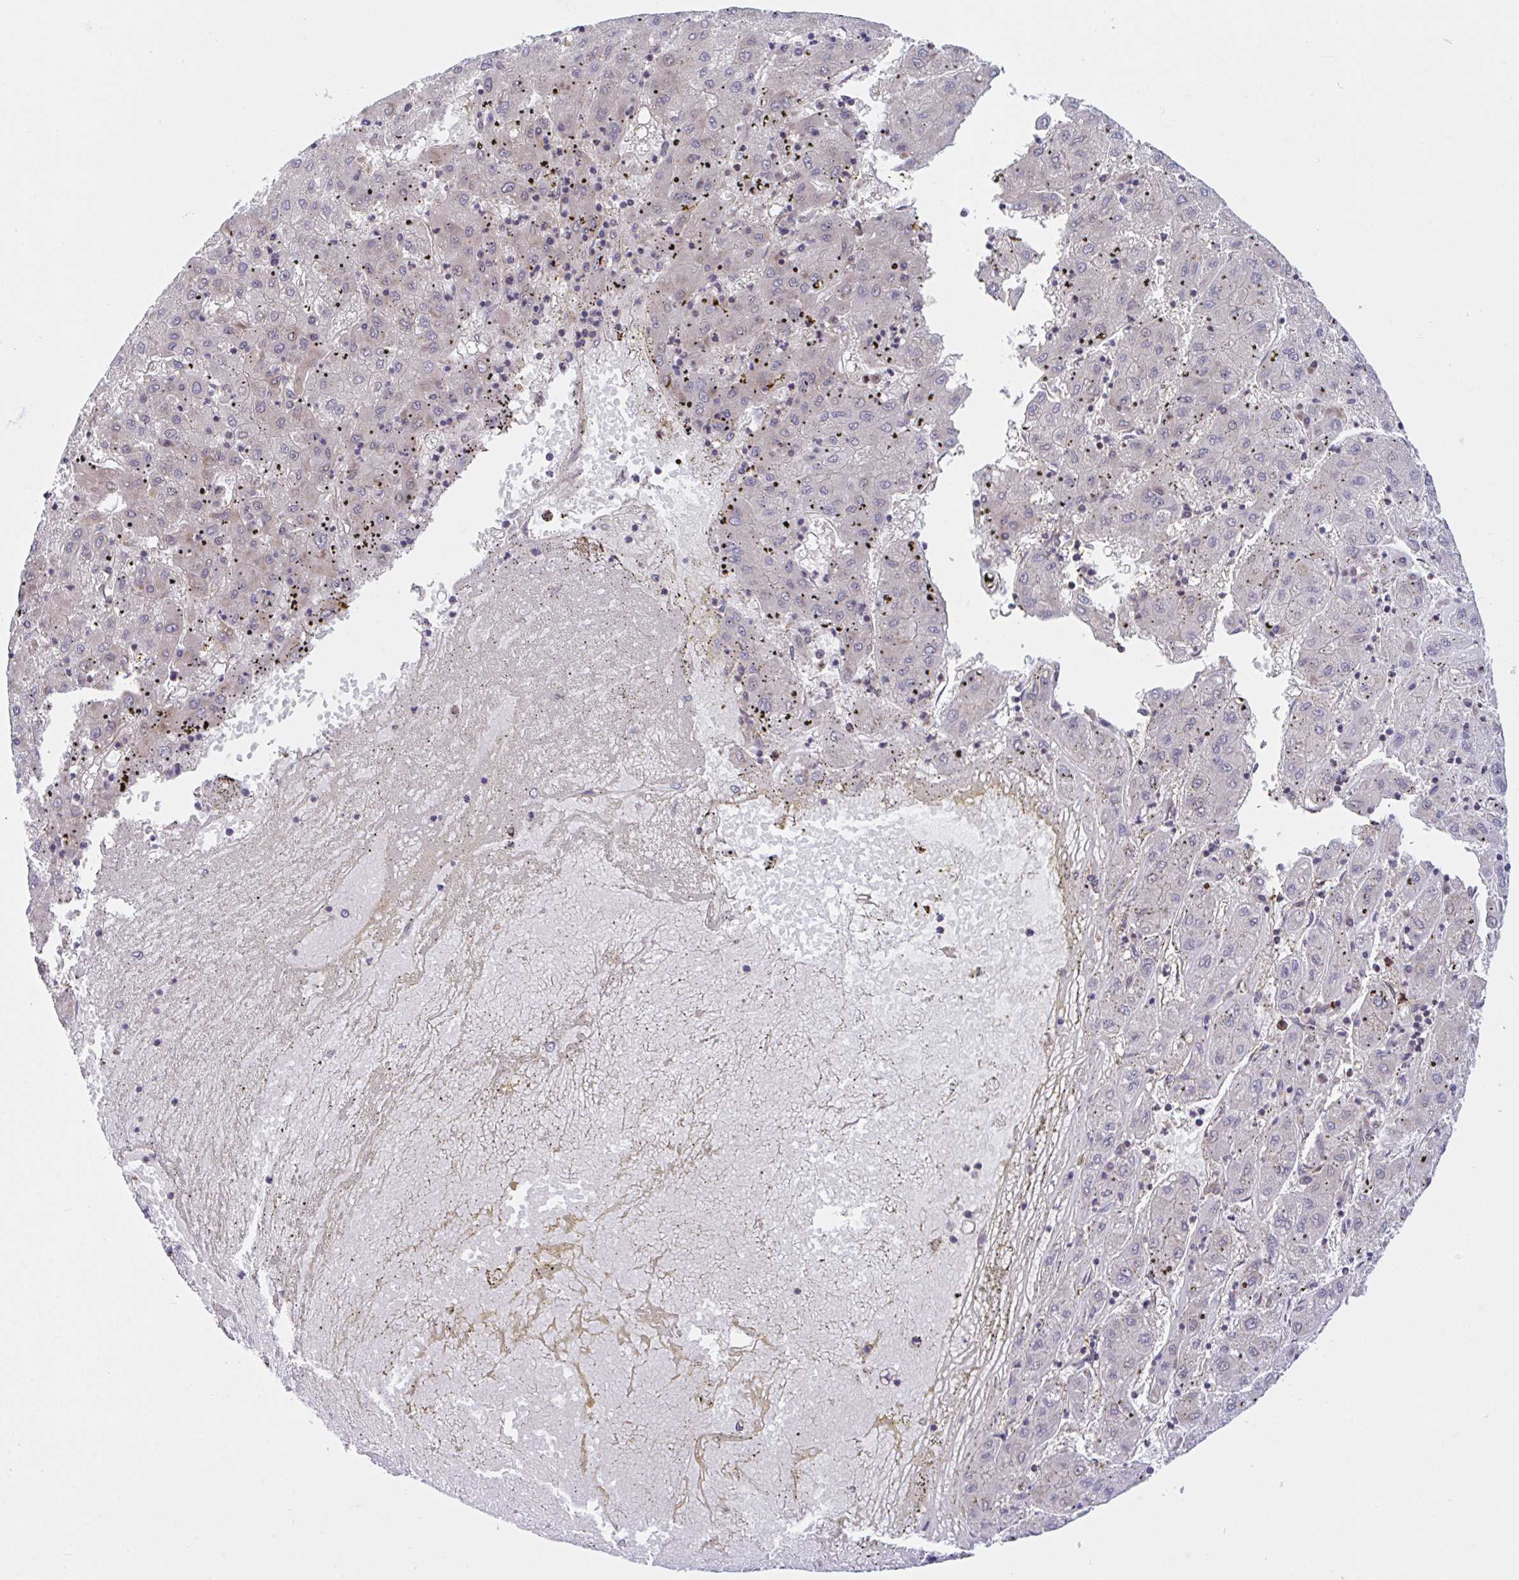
{"staining": {"intensity": "weak", "quantity": "25%-75%", "location": "cytoplasmic/membranous"}, "tissue": "liver cancer", "cell_type": "Tumor cells", "image_type": "cancer", "snomed": [{"axis": "morphology", "description": "Carcinoma, Hepatocellular, NOS"}, {"axis": "topography", "description": "Liver"}], "caption": "Liver hepatocellular carcinoma was stained to show a protein in brown. There is low levels of weak cytoplasmic/membranous positivity in about 25%-75% of tumor cells.", "gene": "LMNTD2", "patient": {"sex": "male", "age": 72}}